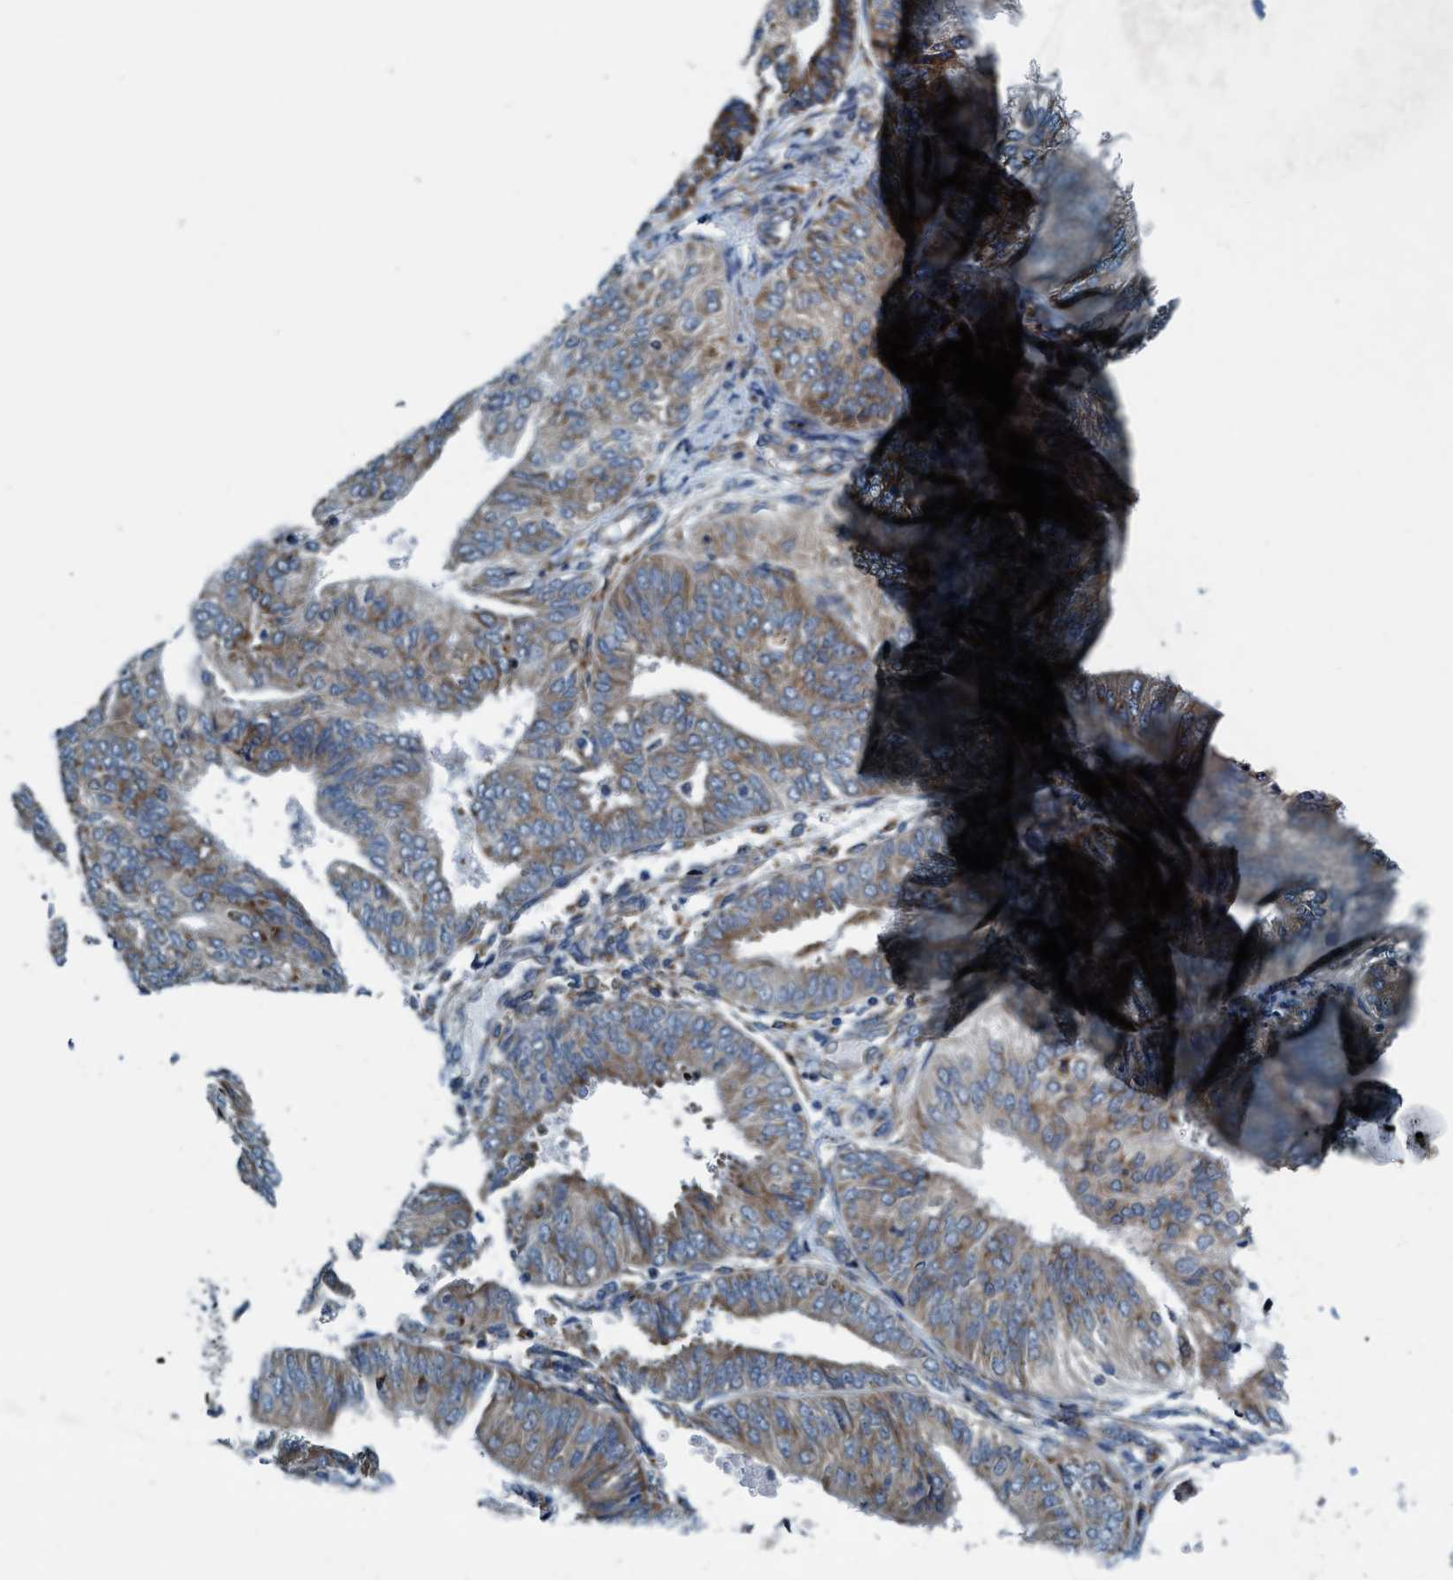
{"staining": {"intensity": "moderate", "quantity": "25%-75%", "location": "cytoplasmic/membranous"}, "tissue": "endometrial cancer", "cell_type": "Tumor cells", "image_type": "cancer", "snomed": [{"axis": "morphology", "description": "Adenocarcinoma, NOS"}, {"axis": "topography", "description": "Endometrium"}], "caption": "Moderate cytoplasmic/membranous staining is seen in approximately 25%-75% of tumor cells in endometrial cancer (adenocarcinoma).", "gene": "ARMC9", "patient": {"sex": "female", "age": 58}}